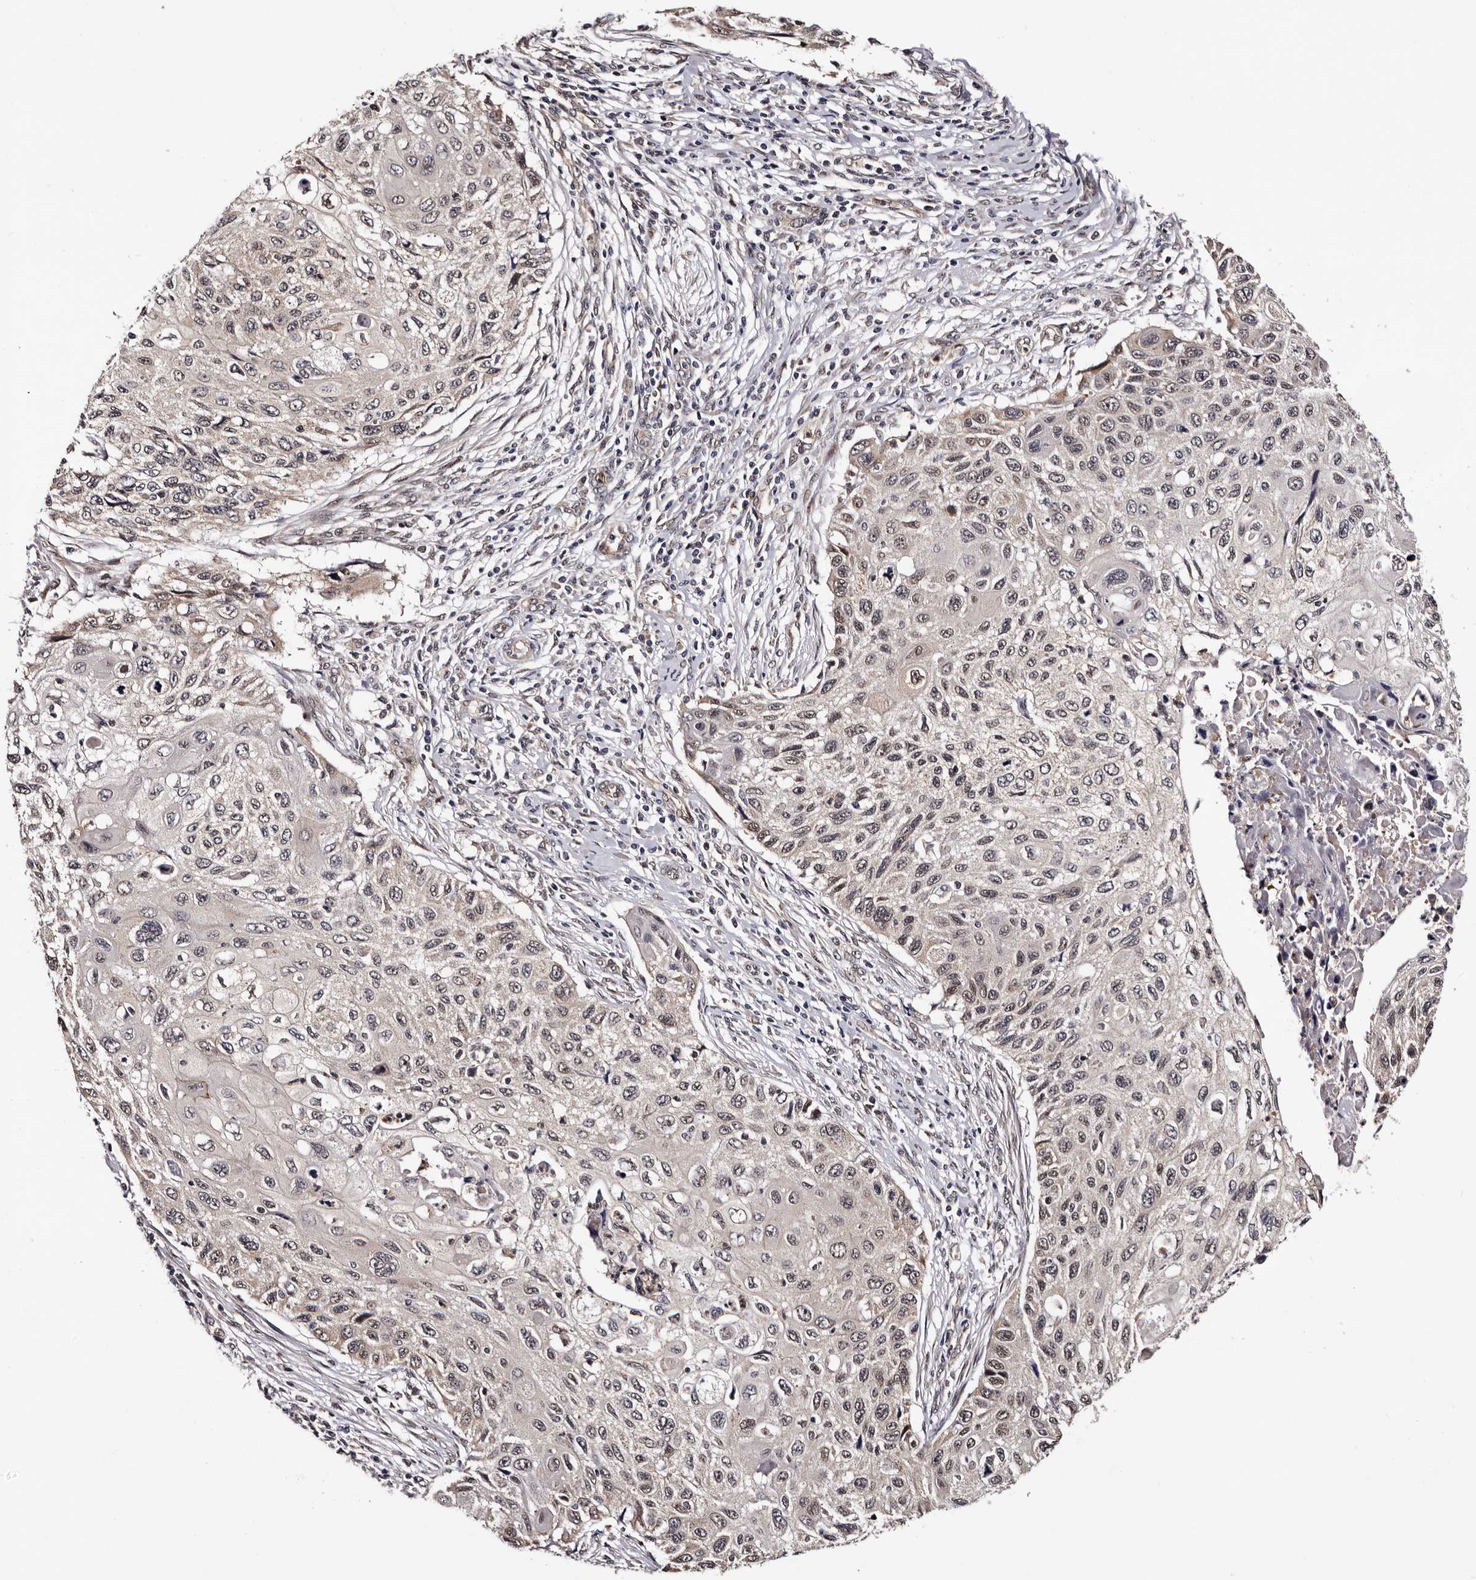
{"staining": {"intensity": "weak", "quantity": ">75%", "location": "nuclear"}, "tissue": "cervical cancer", "cell_type": "Tumor cells", "image_type": "cancer", "snomed": [{"axis": "morphology", "description": "Squamous cell carcinoma, NOS"}, {"axis": "topography", "description": "Cervix"}], "caption": "IHC micrograph of cervical cancer (squamous cell carcinoma) stained for a protein (brown), which demonstrates low levels of weak nuclear positivity in approximately >75% of tumor cells.", "gene": "GLRX3", "patient": {"sex": "female", "age": 70}}